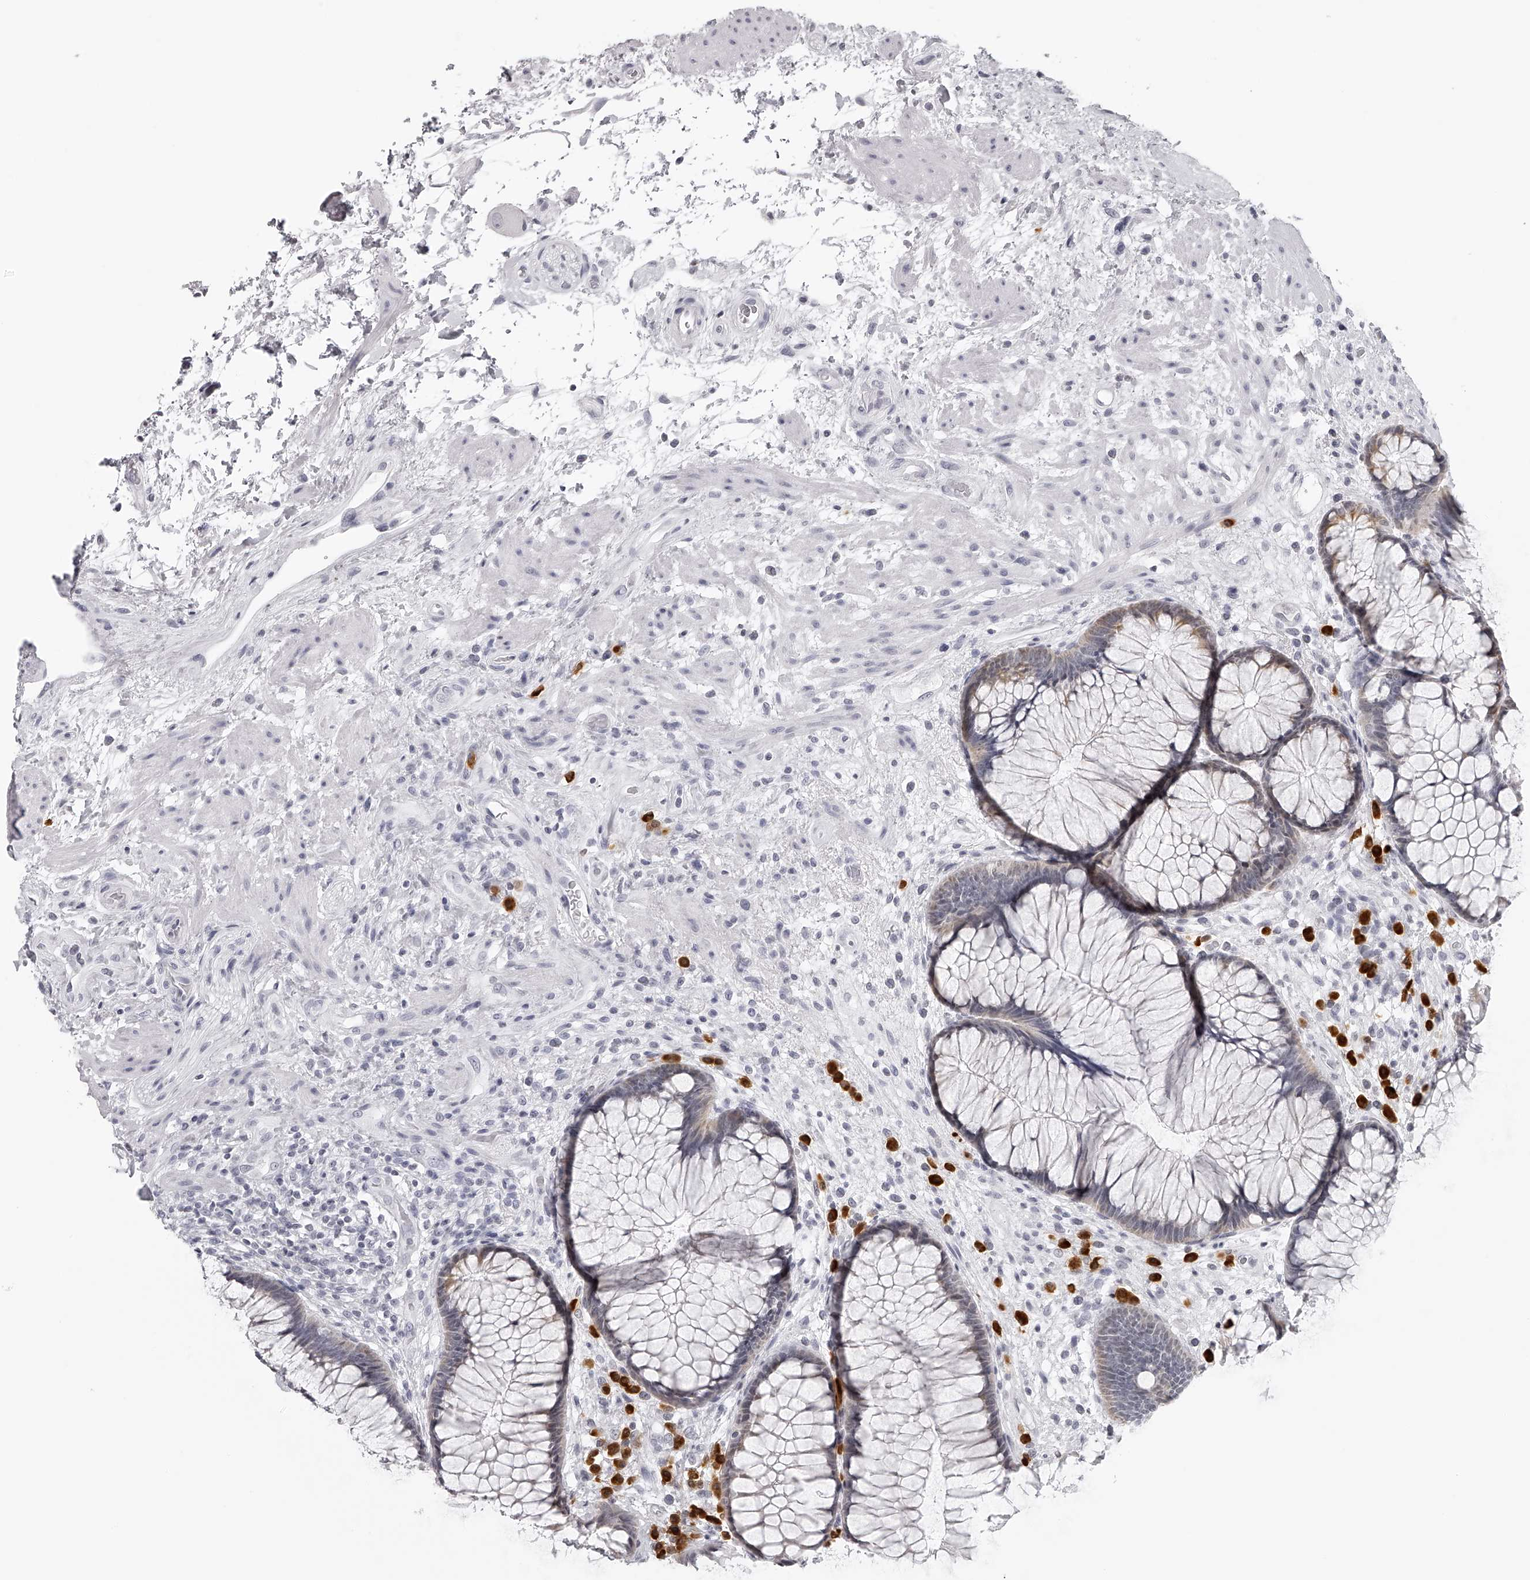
{"staining": {"intensity": "weak", "quantity": "25%-75%", "location": "cytoplasmic/membranous"}, "tissue": "rectum", "cell_type": "Glandular cells", "image_type": "normal", "snomed": [{"axis": "morphology", "description": "Normal tissue, NOS"}, {"axis": "topography", "description": "Rectum"}], "caption": "The image exhibits immunohistochemical staining of normal rectum. There is weak cytoplasmic/membranous expression is seen in about 25%-75% of glandular cells.", "gene": "SEC11C", "patient": {"sex": "male", "age": 51}}